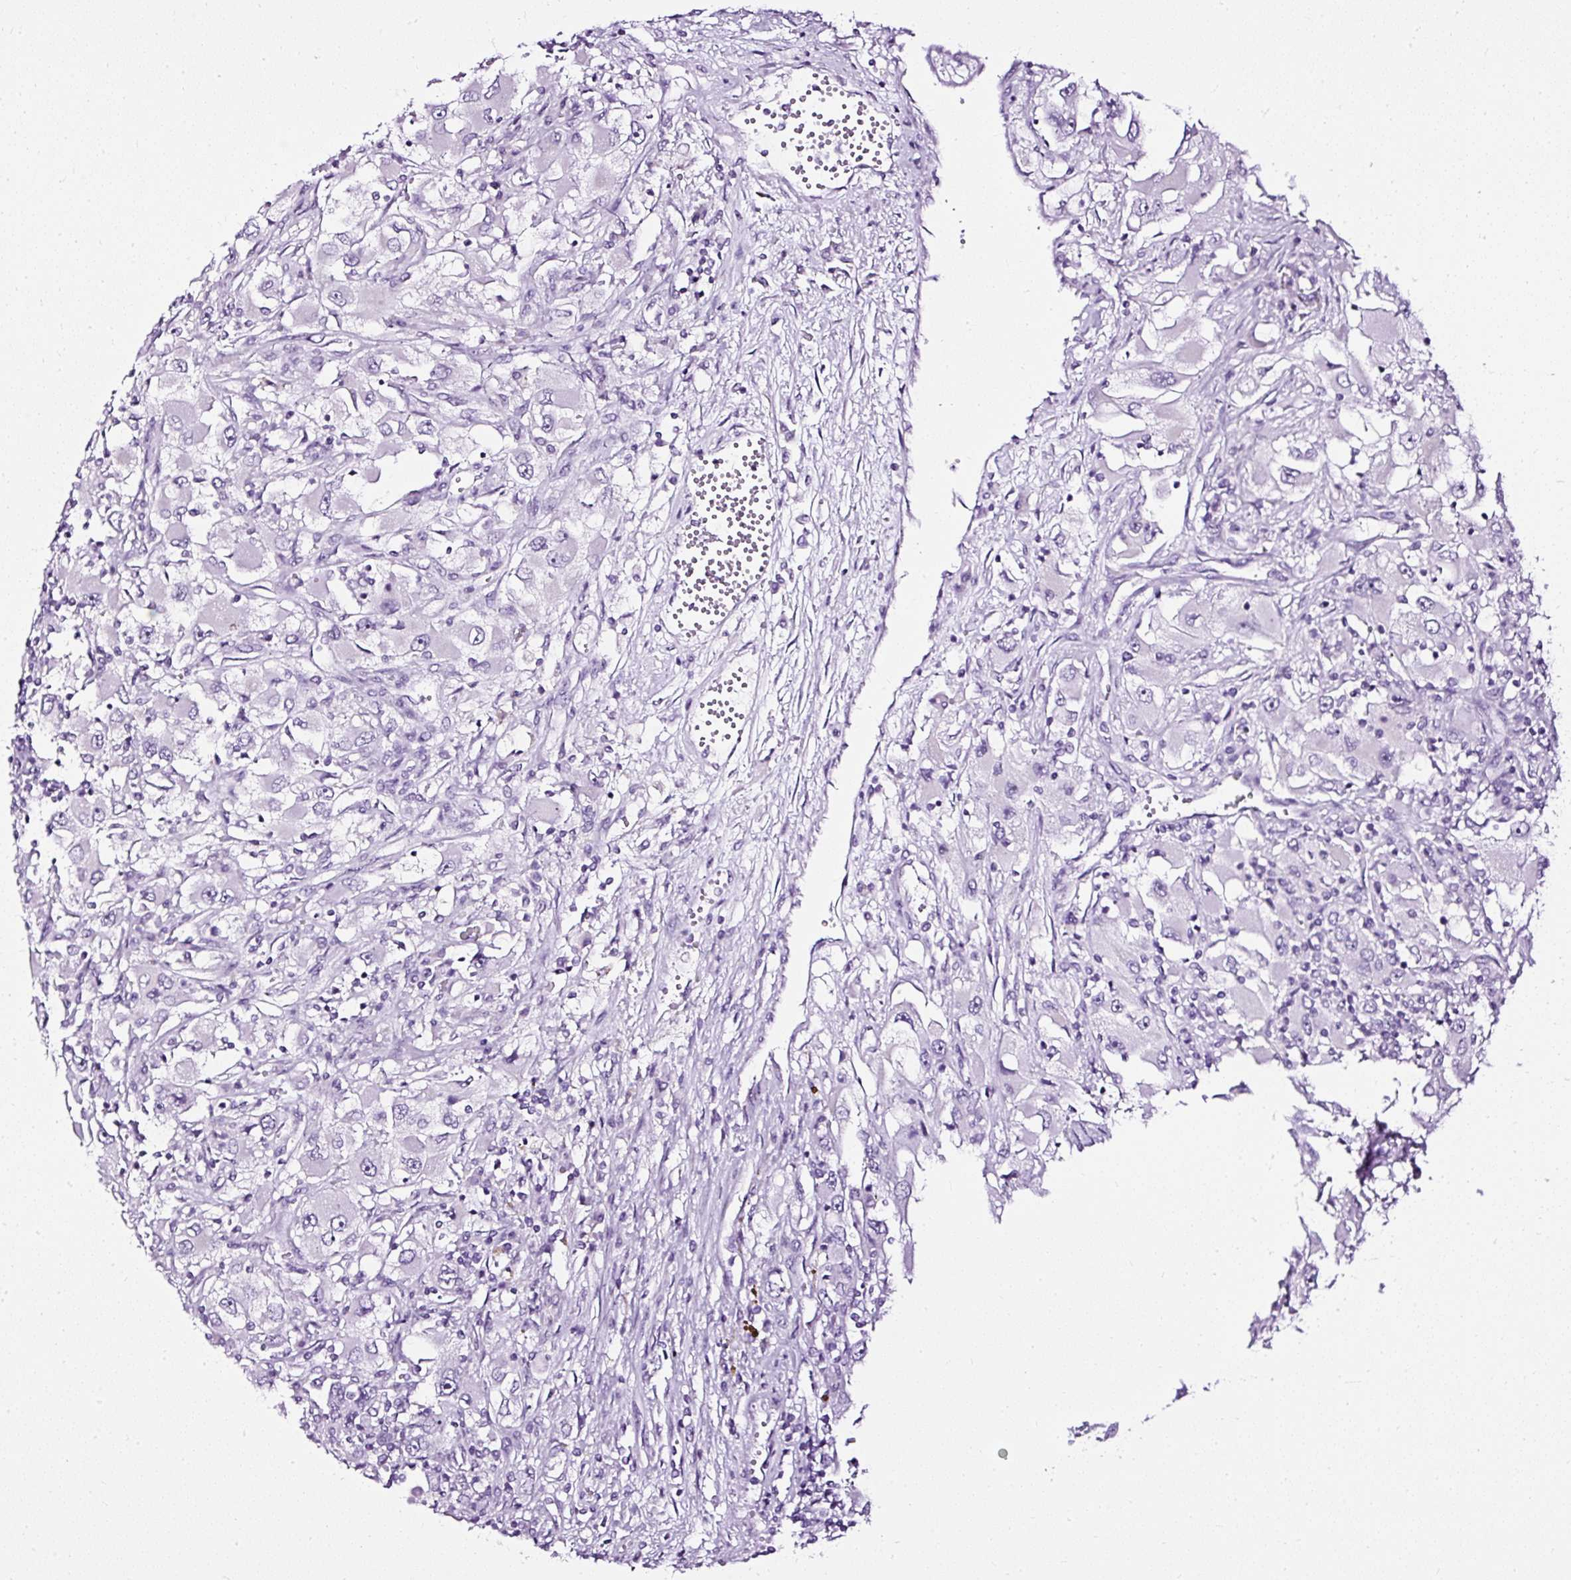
{"staining": {"intensity": "negative", "quantity": "none", "location": "none"}, "tissue": "renal cancer", "cell_type": "Tumor cells", "image_type": "cancer", "snomed": [{"axis": "morphology", "description": "Adenocarcinoma, NOS"}, {"axis": "topography", "description": "Kidney"}], "caption": "High power microscopy photomicrograph of an immunohistochemistry image of renal adenocarcinoma, revealing no significant expression in tumor cells.", "gene": "ATP2A1", "patient": {"sex": "female", "age": 52}}